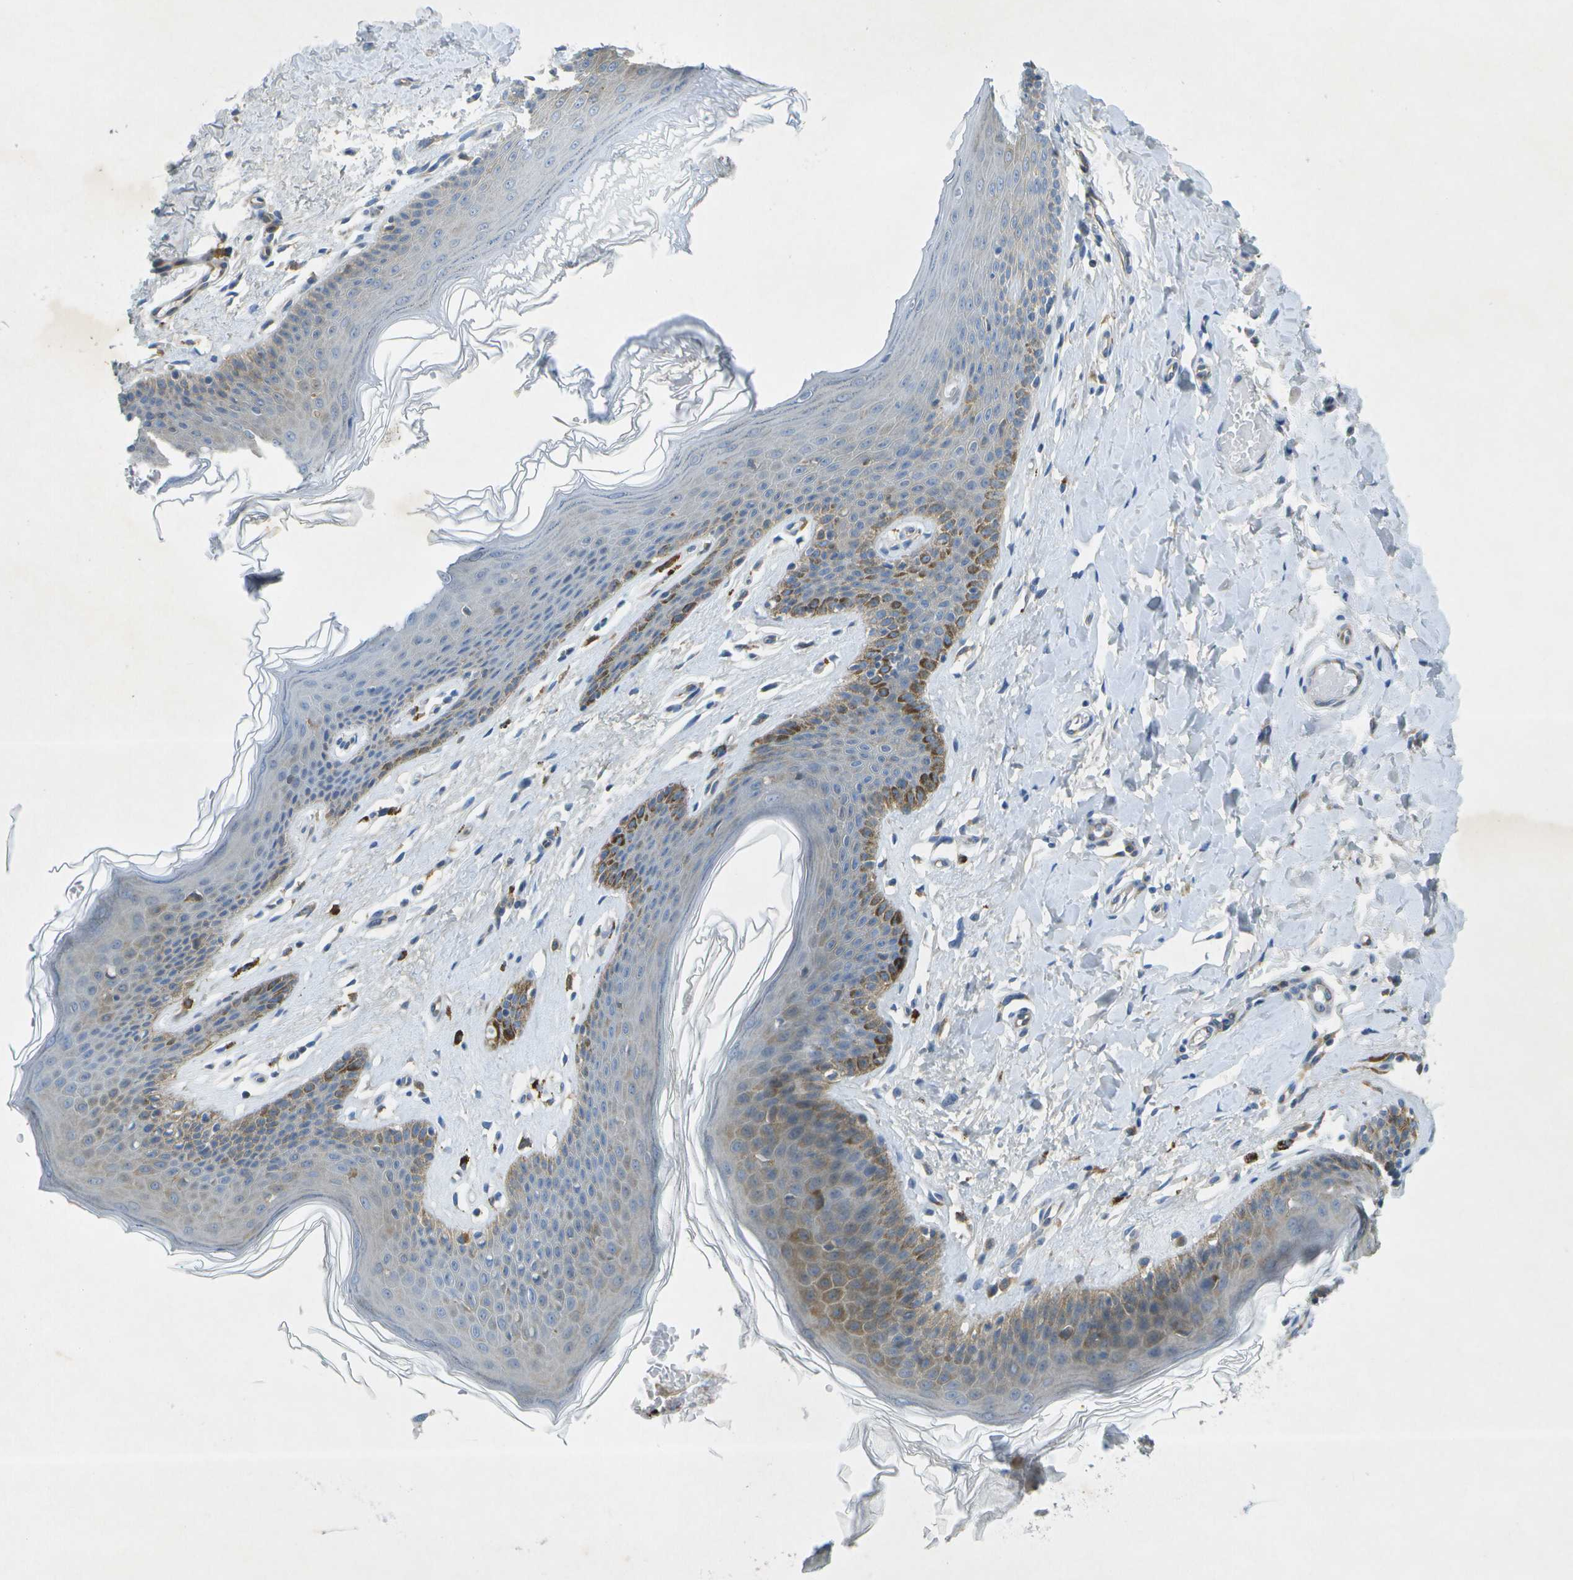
{"staining": {"intensity": "moderate", "quantity": "<25%", "location": "cytoplasmic/membranous"}, "tissue": "skin", "cell_type": "Epidermal cells", "image_type": "normal", "snomed": [{"axis": "morphology", "description": "Normal tissue, NOS"}, {"axis": "topography", "description": "Vulva"}], "caption": "Skin was stained to show a protein in brown. There is low levels of moderate cytoplasmic/membranous expression in approximately <25% of epidermal cells. The protein is stained brown, and the nuclei are stained in blue (DAB IHC with brightfield microscopy, high magnification).", "gene": "WNK2", "patient": {"sex": "female", "age": 66}}